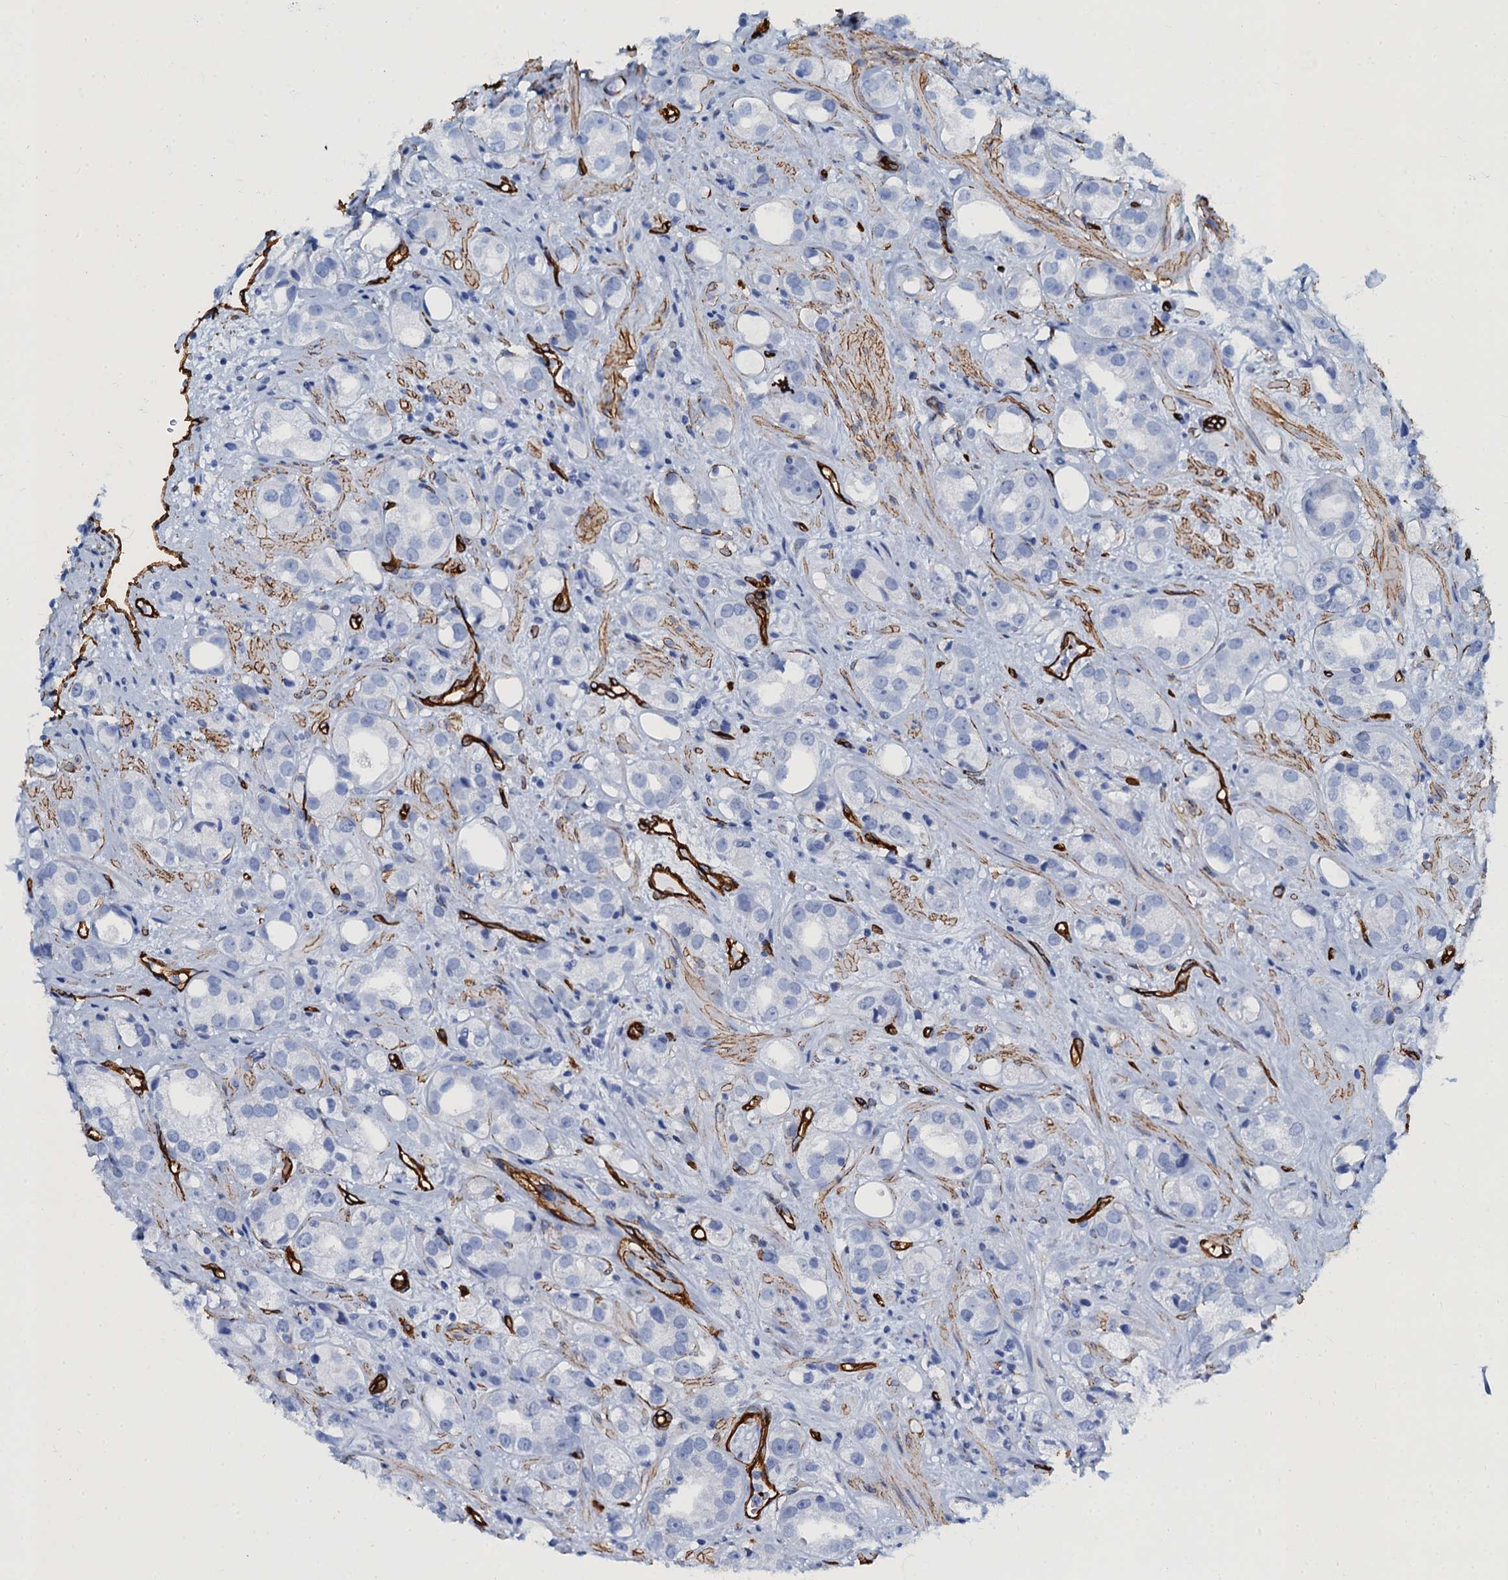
{"staining": {"intensity": "negative", "quantity": "none", "location": "none"}, "tissue": "prostate cancer", "cell_type": "Tumor cells", "image_type": "cancer", "snomed": [{"axis": "morphology", "description": "Adenocarcinoma, NOS"}, {"axis": "topography", "description": "Prostate"}], "caption": "High magnification brightfield microscopy of adenocarcinoma (prostate) stained with DAB (brown) and counterstained with hematoxylin (blue): tumor cells show no significant expression.", "gene": "CAVIN2", "patient": {"sex": "male", "age": 79}}